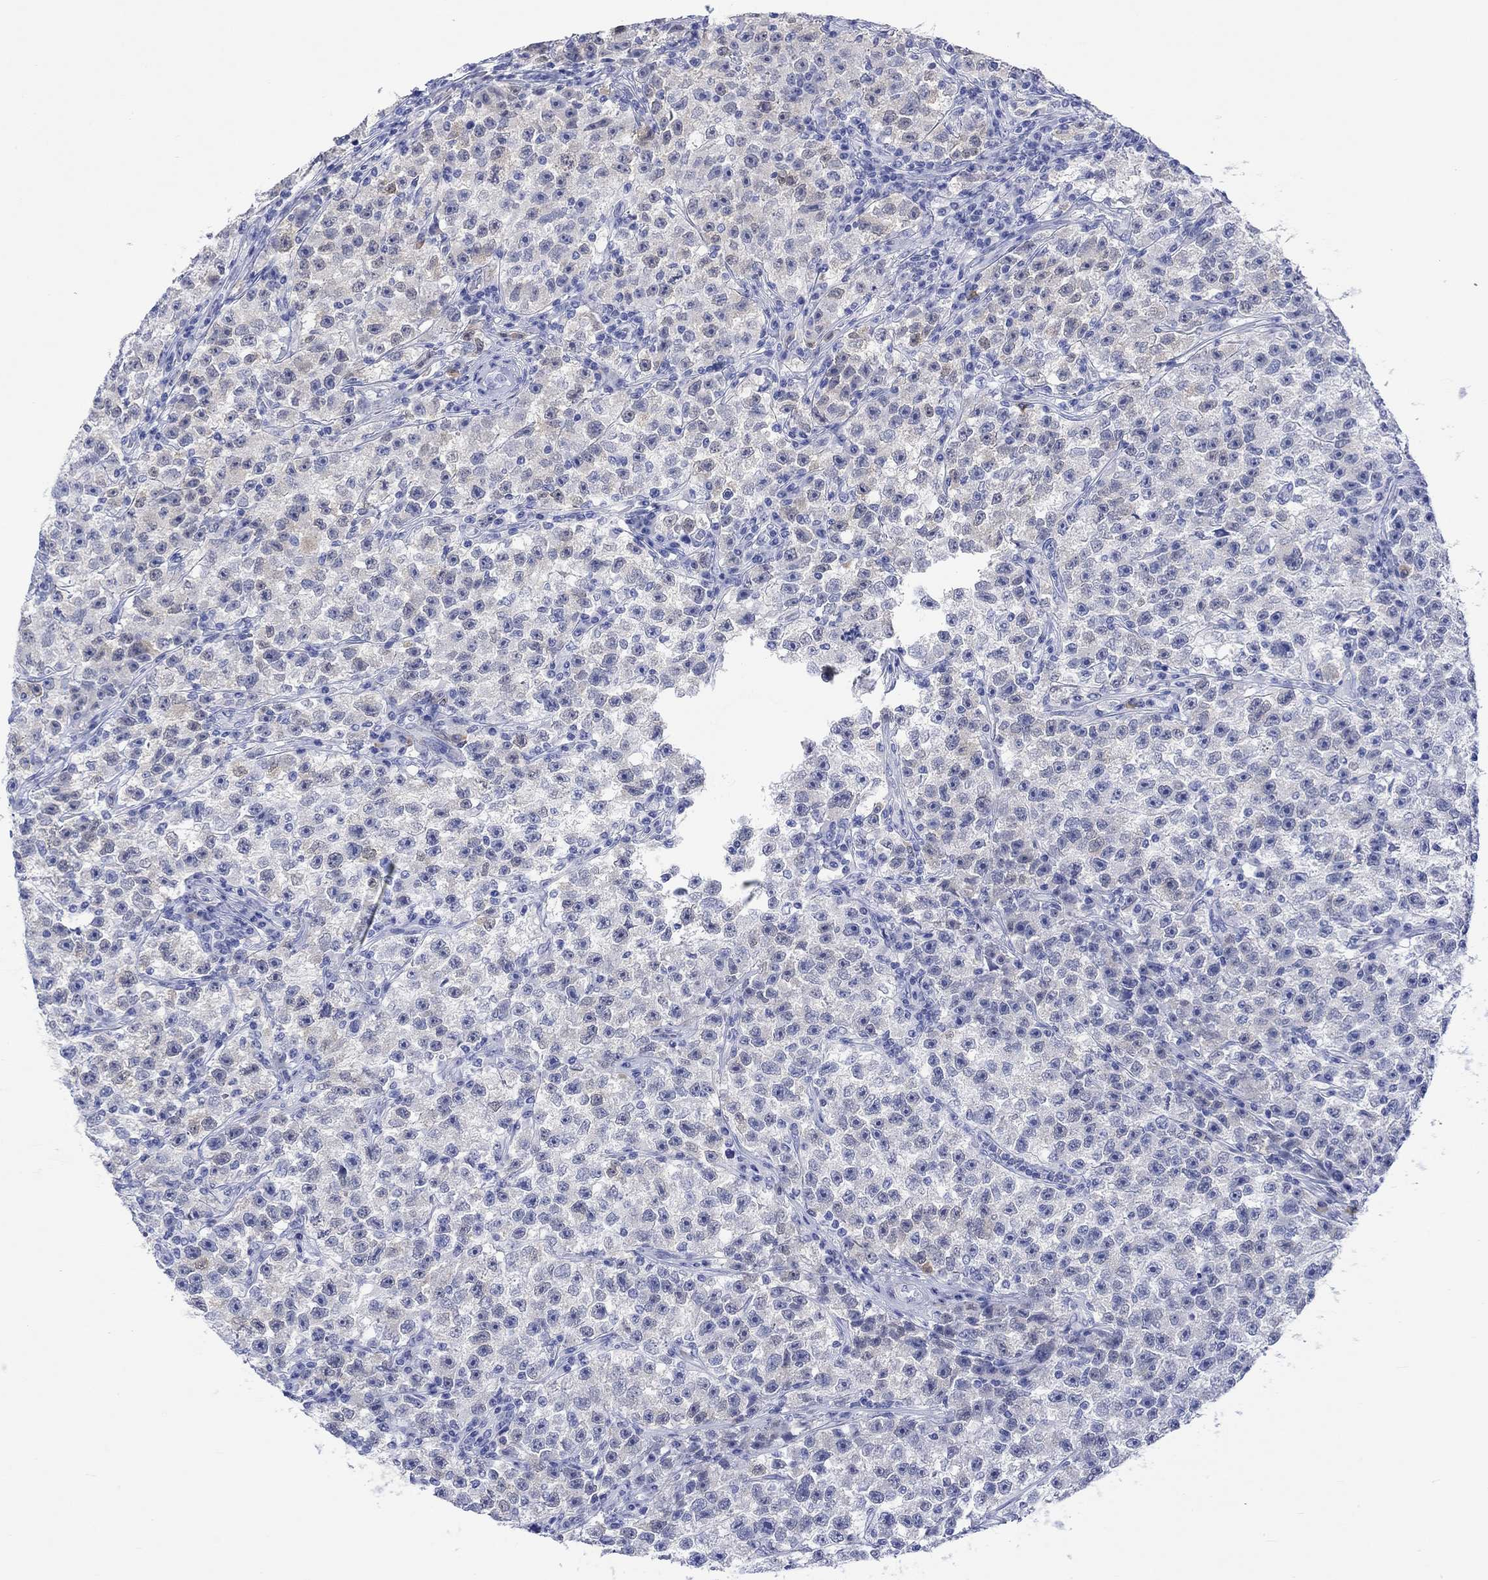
{"staining": {"intensity": "weak", "quantity": "<25%", "location": "cytoplasmic/membranous"}, "tissue": "testis cancer", "cell_type": "Tumor cells", "image_type": "cancer", "snomed": [{"axis": "morphology", "description": "Seminoma, NOS"}, {"axis": "topography", "description": "Testis"}], "caption": "Human testis seminoma stained for a protein using immunohistochemistry (IHC) exhibits no staining in tumor cells.", "gene": "MSI1", "patient": {"sex": "male", "age": 22}}